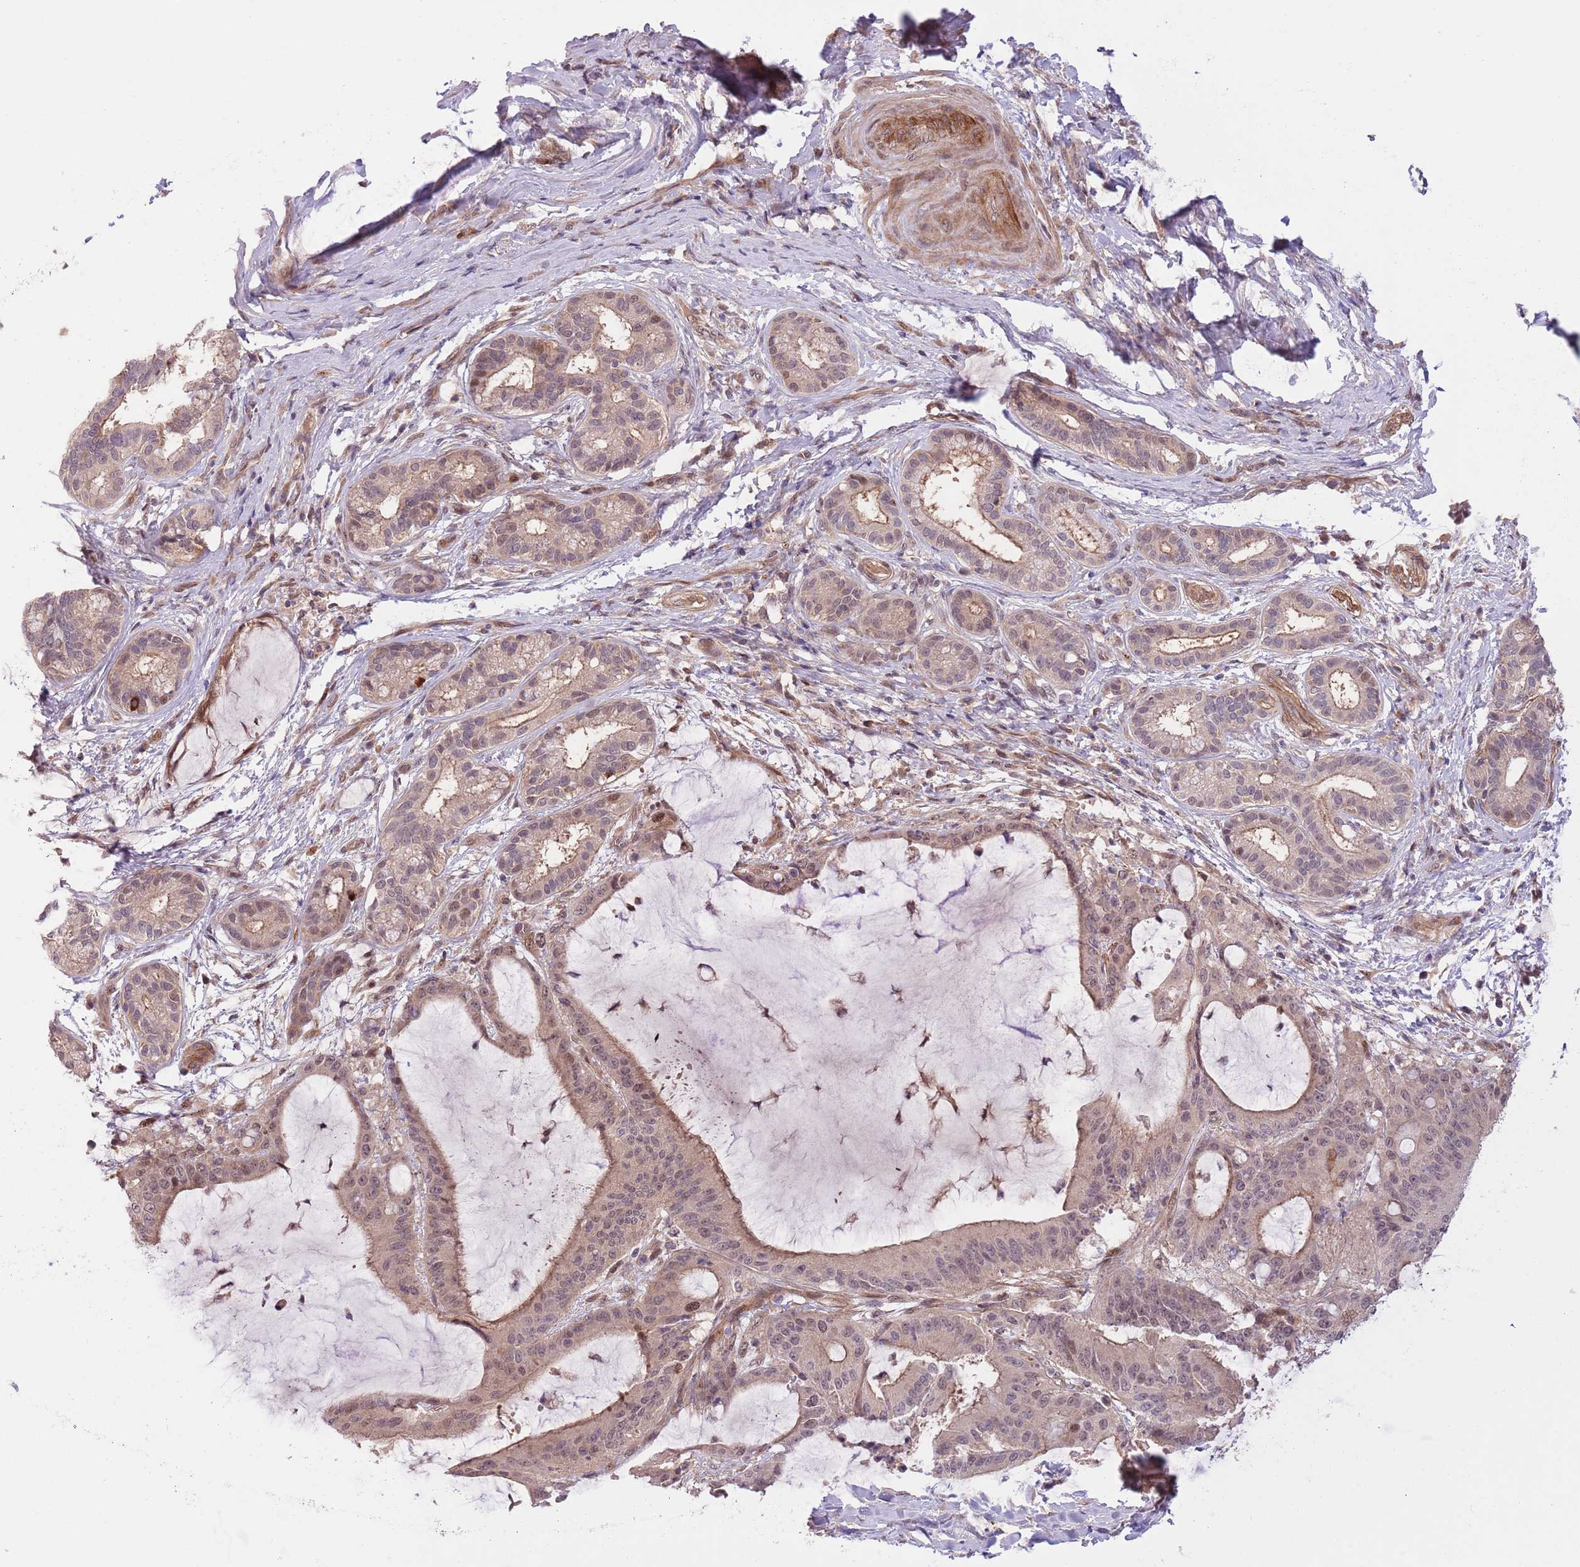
{"staining": {"intensity": "weak", "quantity": "25%-75%", "location": "cytoplasmic/membranous"}, "tissue": "liver cancer", "cell_type": "Tumor cells", "image_type": "cancer", "snomed": [{"axis": "morphology", "description": "Normal tissue, NOS"}, {"axis": "morphology", "description": "Cholangiocarcinoma"}, {"axis": "topography", "description": "Liver"}, {"axis": "topography", "description": "Peripheral nerve tissue"}], "caption": "Immunohistochemical staining of human cholangiocarcinoma (liver) shows low levels of weak cytoplasmic/membranous staining in approximately 25%-75% of tumor cells. (DAB IHC with brightfield microscopy, high magnification).", "gene": "PRR16", "patient": {"sex": "female", "age": 73}}